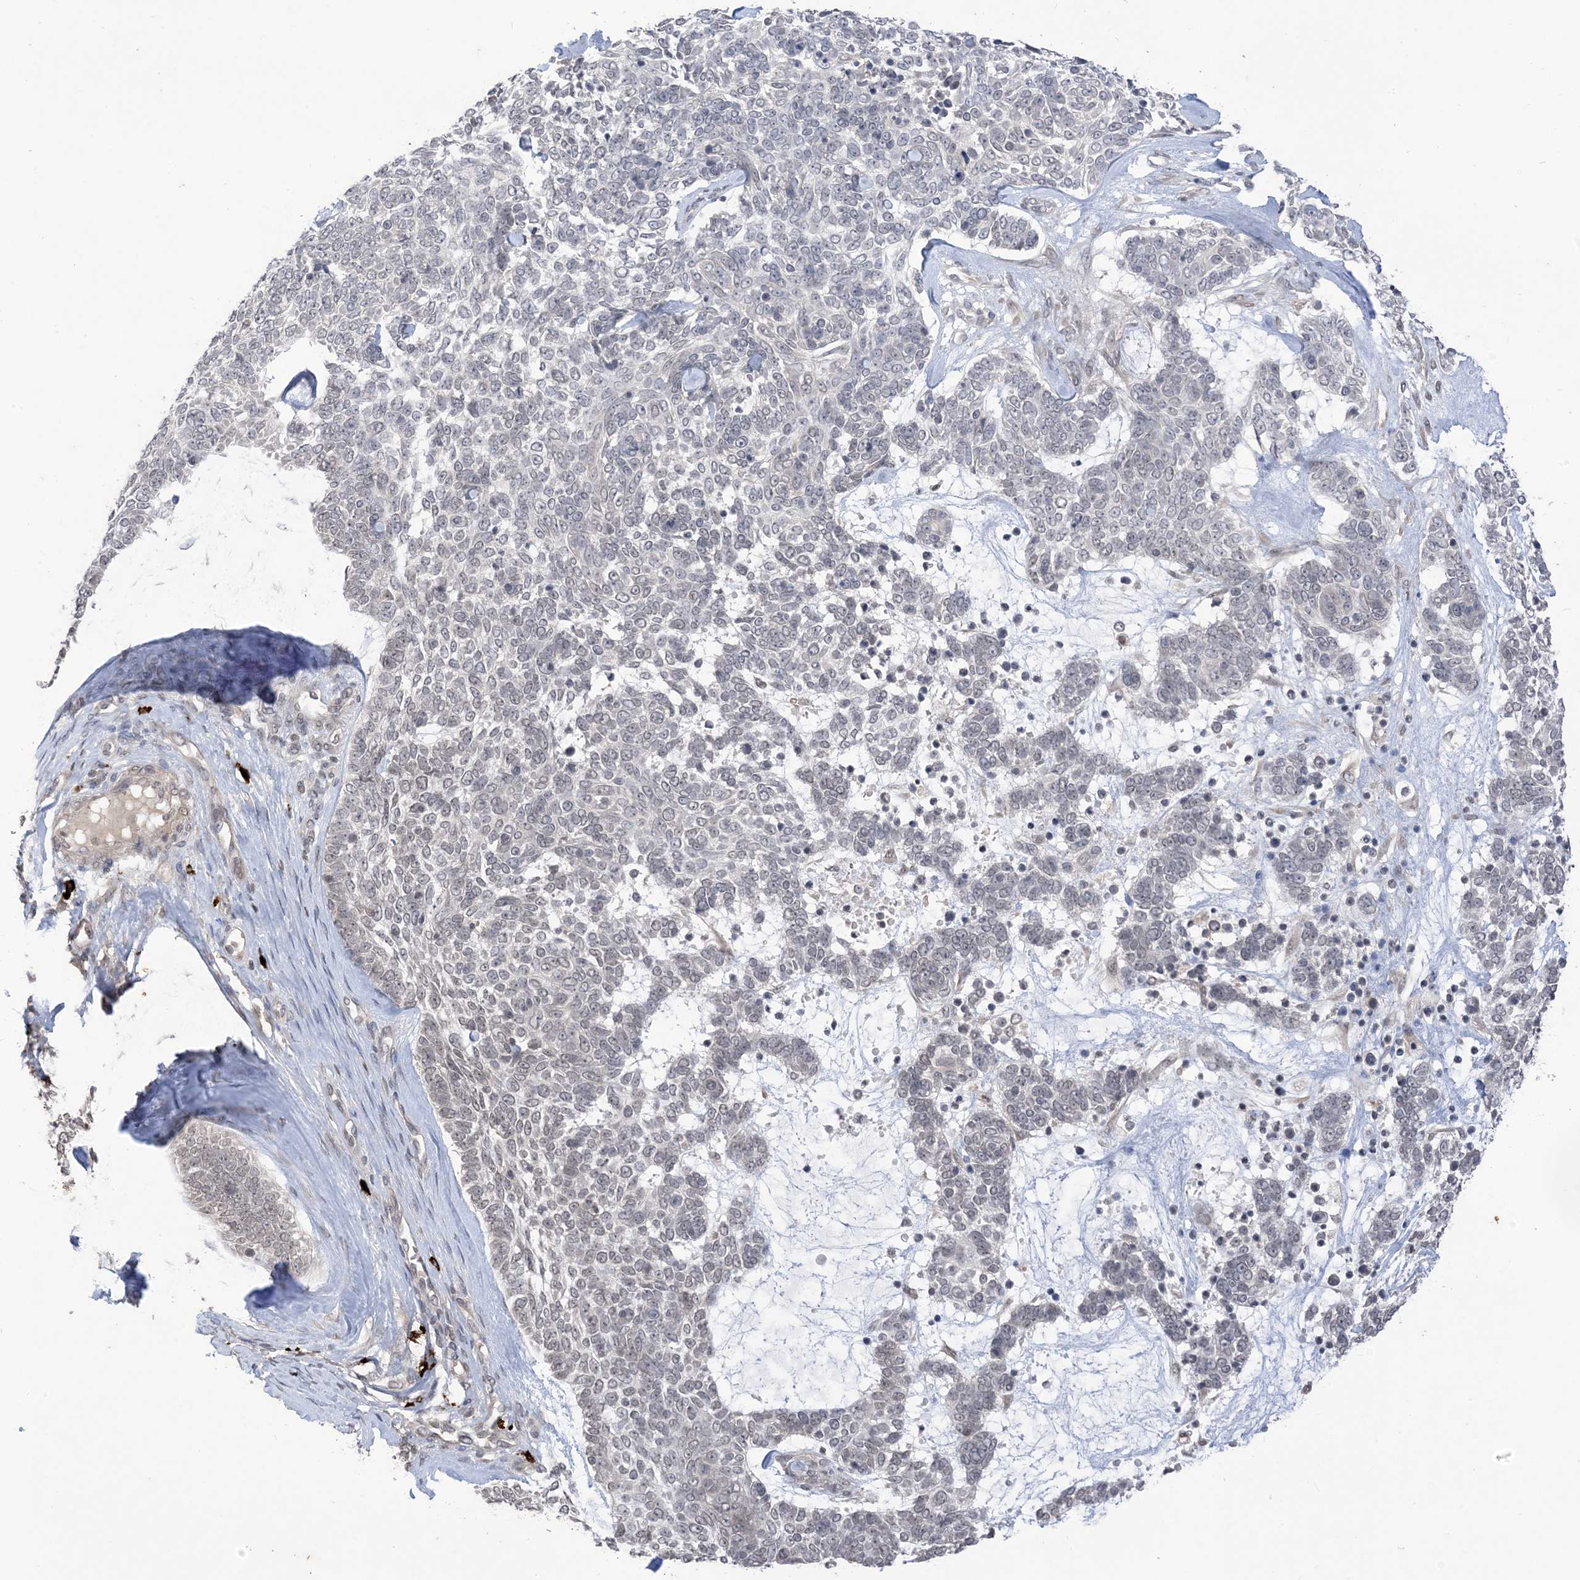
{"staining": {"intensity": "negative", "quantity": "none", "location": "none"}, "tissue": "skin cancer", "cell_type": "Tumor cells", "image_type": "cancer", "snomed": [{"axis": "morphology", "description": "Basal cell carcinoma"}, {"axis": "topography", "description": "Skin"}], "caption": "Image shows no significant protein staining in tumor cells of basal cell carcinoma (skin). The staining was performed using DAB (3,3'-diaminobenzidine) to visualize the protein expression in brown, while the nuclei were stained in blue with hematoxylin (Magnification: 20x).", "gene": "RANBP9", "patient": {"sex": "female", "age": 81}}